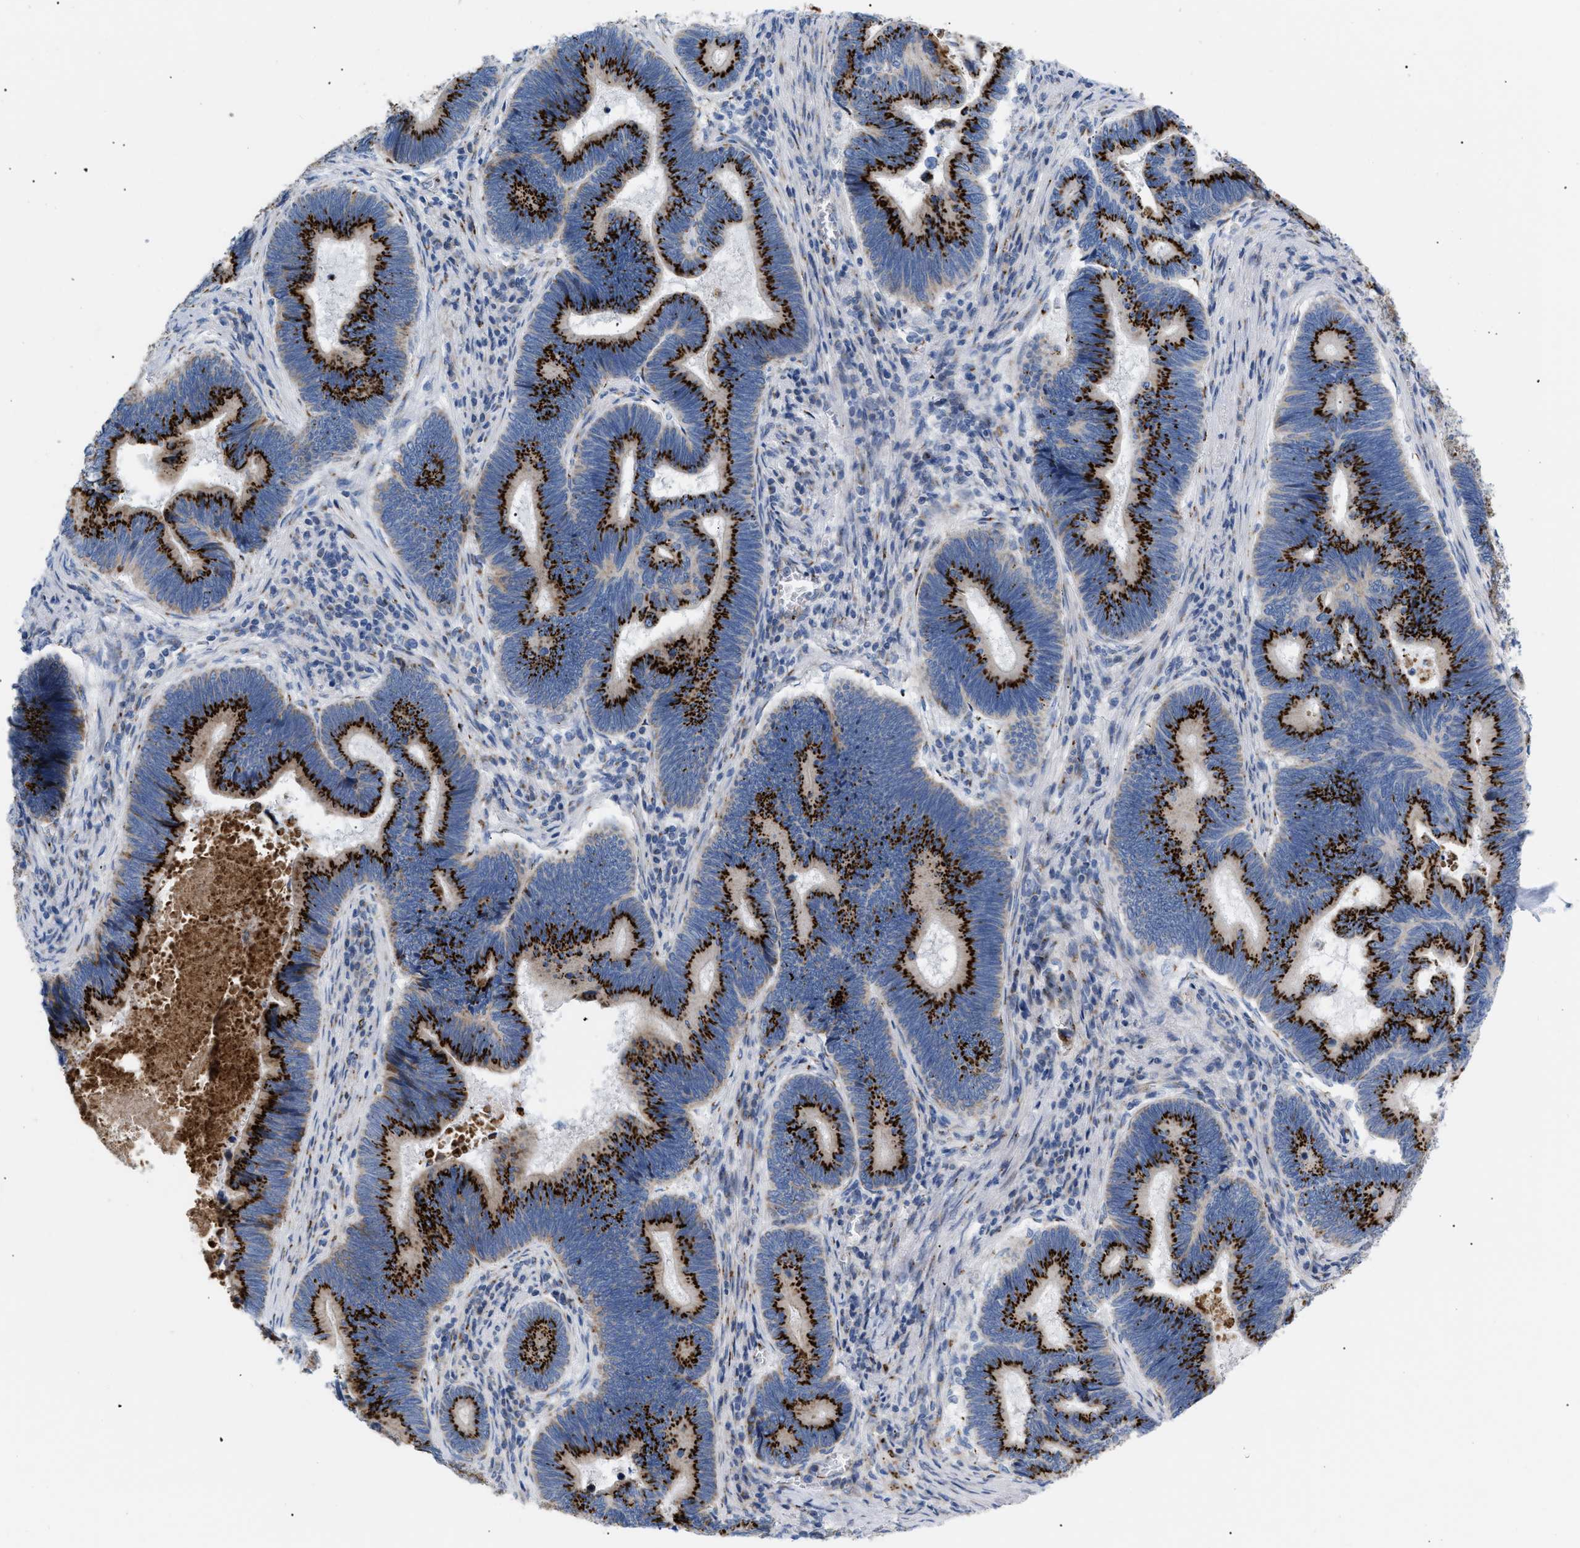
{"staining": {"intensity": "strong", "quantity": ">75%", "location": "cytoplasmic/membranous"}, "tissue": "pancreatic cancer", "cell_type": "Tumor cells", "image_type": "cancer", "snomed": [{"axis": "morphology", "description": "Adenocarcinoma, NOS"}, {"axis": "topography", "description": "Pancreas"}], "caption": "A high amount of strong cytoplasmic/membranous expression is seen in about >75% of tumor cells in pancreatic cancer tissue. The protein is shown in brown color, while the nuclei are stained blue.", "gene": "TMEM17", "patient": {"sex": "female", "age": 70}}